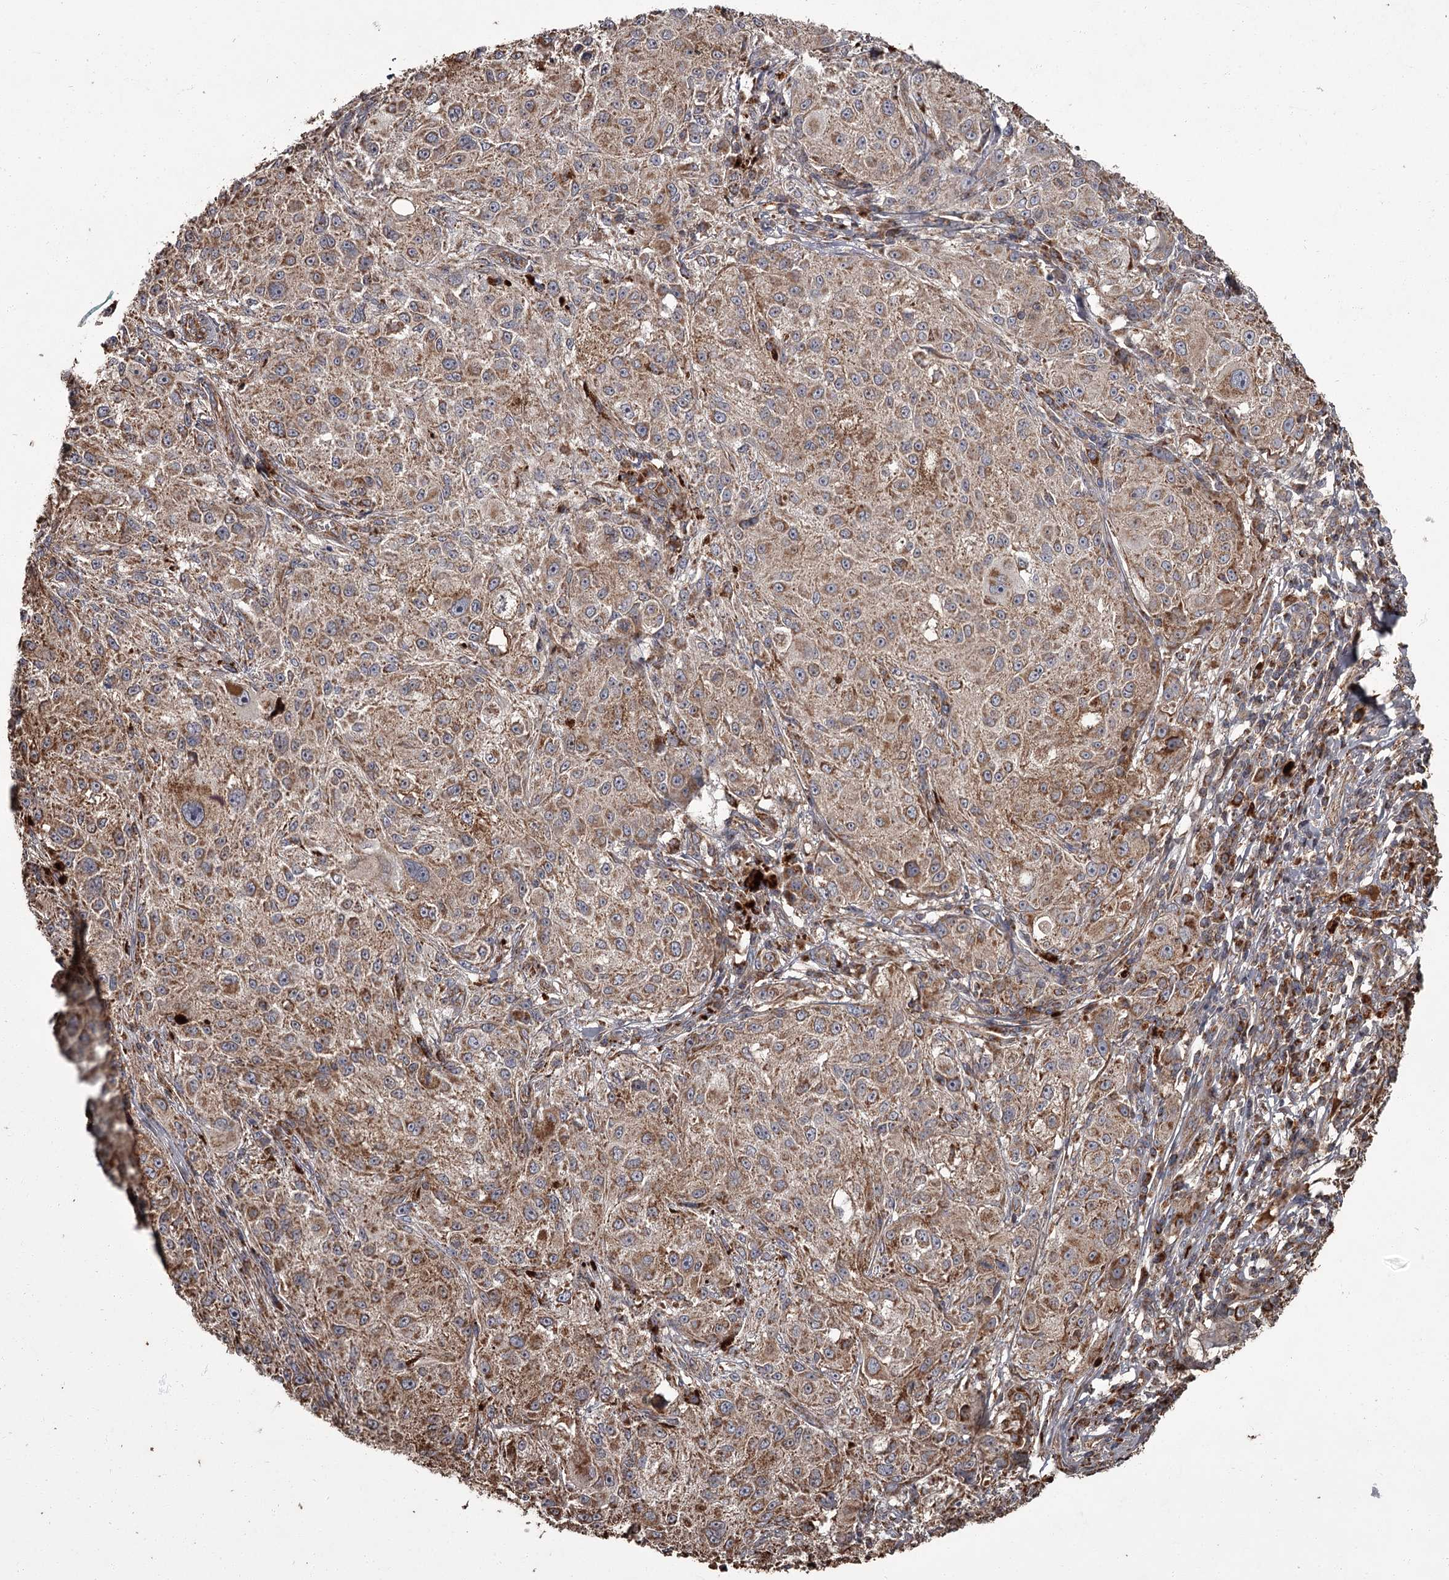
{"staining": {"intensity": "moderate", "quantity": ">75%", "location": "cytoplasmic/membranous"}, "tissue": "melanoma", "cell_type": "Tumor cells", "image_type": "cancer", "snomed": [{"axis": "morphology", "description": "Necrosis, NOS"}, {"axis": "morphology", "description": "Malignant melanoma, NOS"}, {"axis": "topography", "description": "Skin"}], "caption": "The image displays a brown stain indicating the presence of a protein in the cytoplasmic/membranous of tumor cells in malignant melanoma. The protein is shown in brown color, while the nuclei are stained blue.", "gene": "THAP9", "patient": {"sex": "female", "age": 87}}